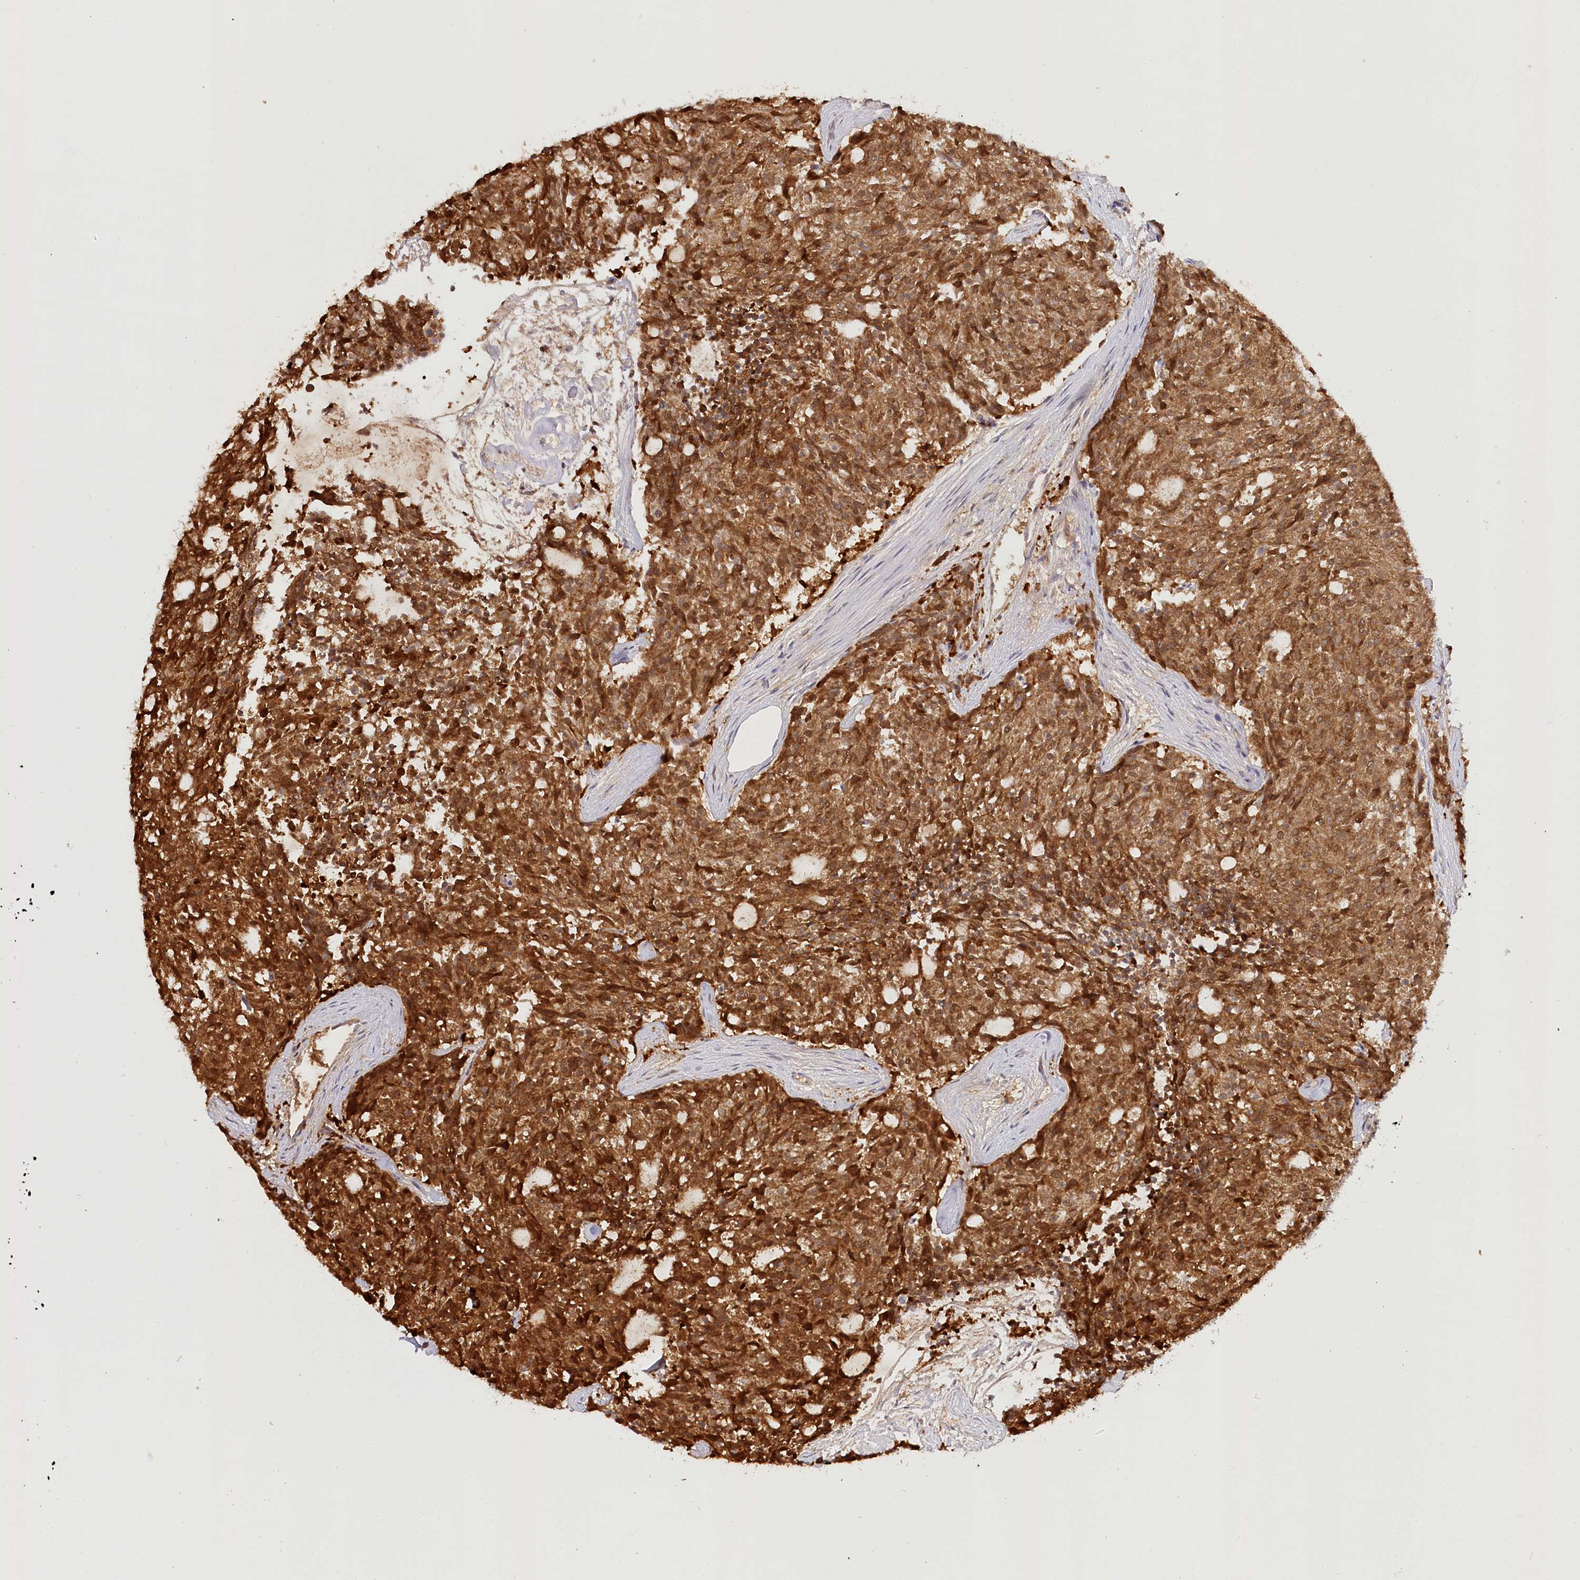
{"staining": {"intensity": "strong", "quantity": ">75%", "location": "cytoplasmic/membranous"}, "tissue": "carcinoid", "cell_type": "Tumor cells", "image_type": "cancer", "snomed": [{"axis": "morphology", "description": "Carcinoid, malignant, NOS"}, {"axis": "topography", "description": "Pancreas"}], "caption": "A micrograph of human carcinoid stained for a protein demonstrates strong cytoplasmic/membranous brown staining in tumor cells. The staining was performed using DAB to visualize the protein expression in brown, while the nuclei were stained in blue with hematoxylin (Magnification: 20x).", "gene": "INPP4B", "patient": {"sex": "female", "age": 54}}